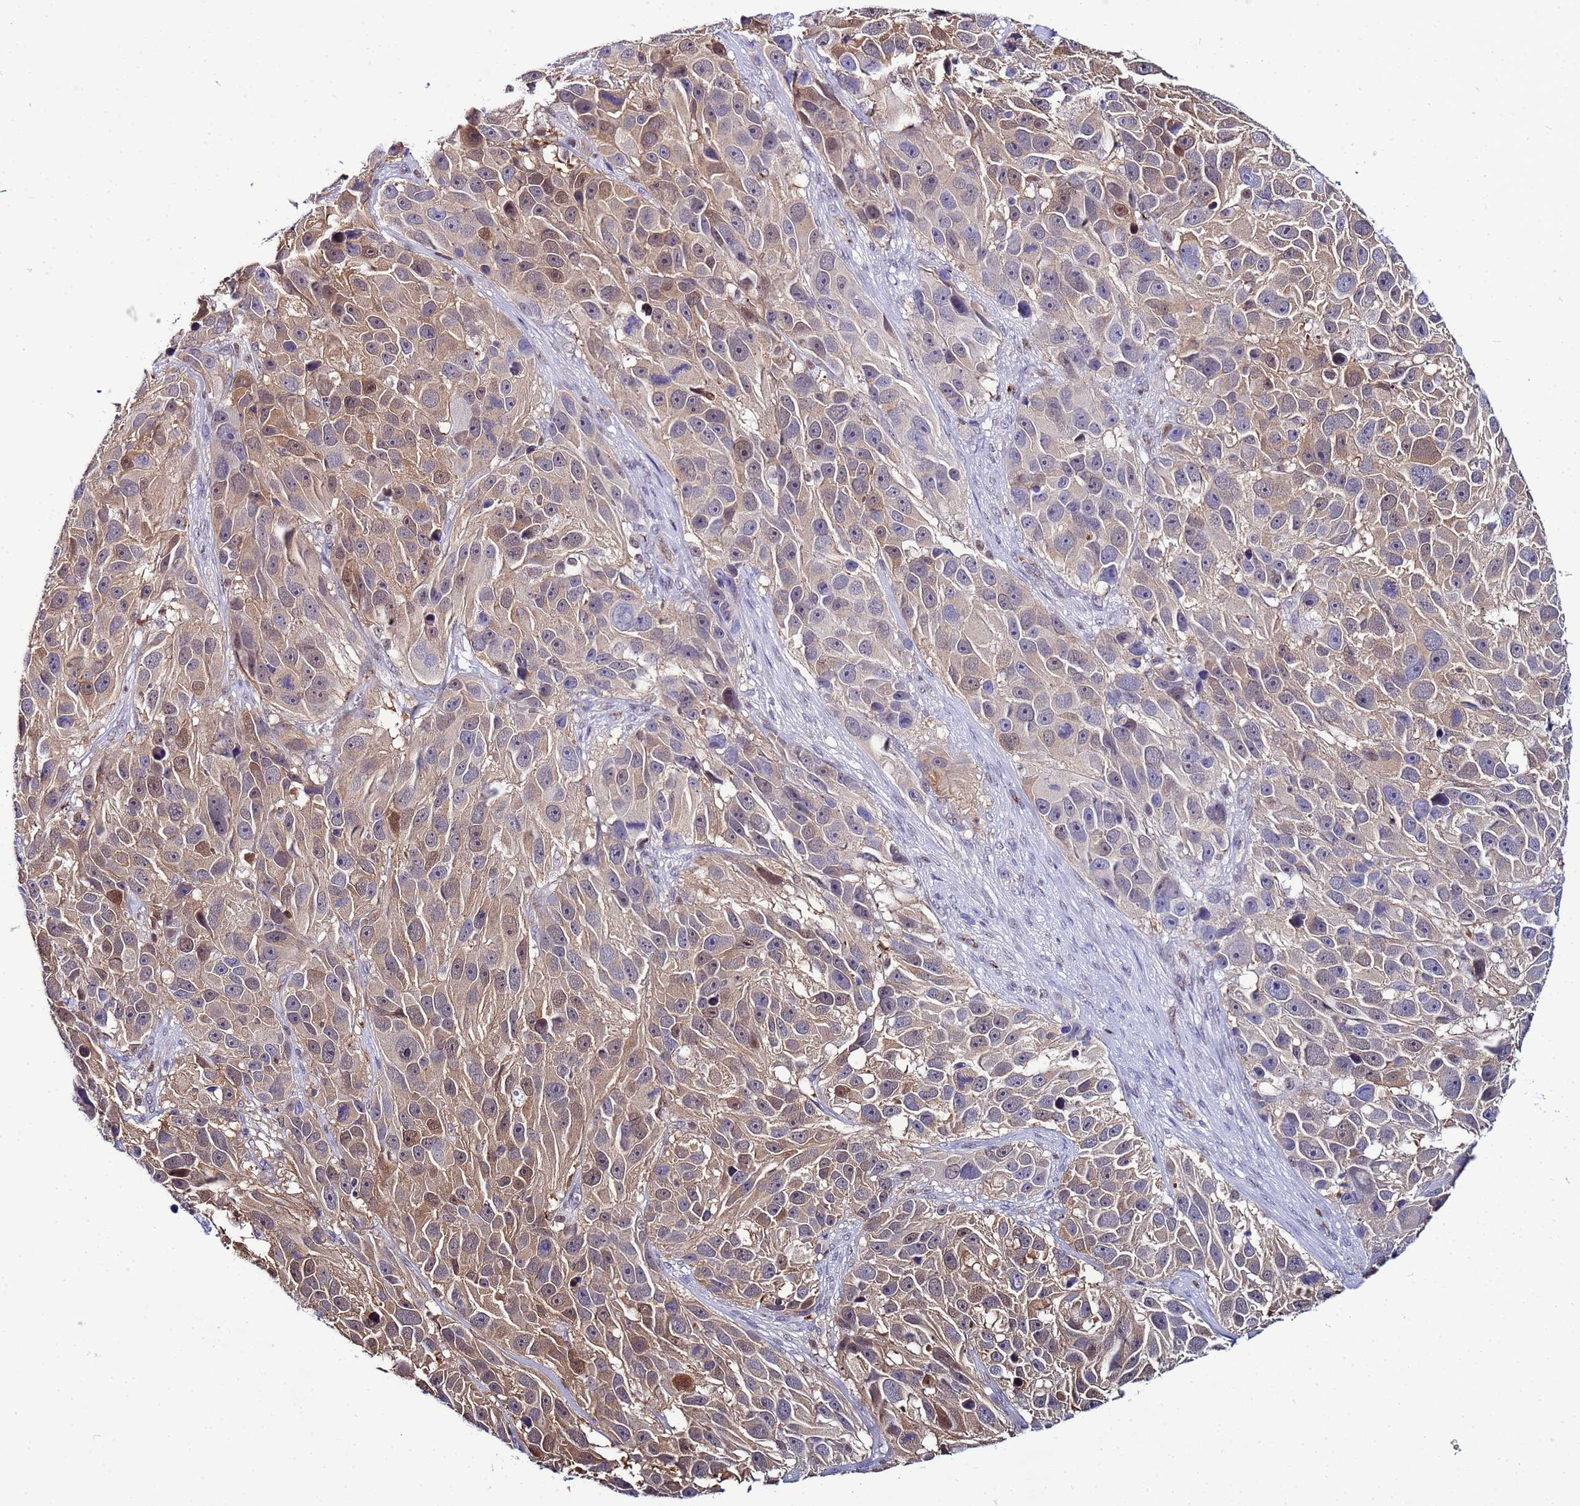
{"staining": {"intensity": "moderate", "quantity": "25%-75%", "location": "cytoplasmic/membranous,nuclear"}, "tissue": "melanoma", "cell_type": "Tumor cells", "image_type": "cancer", "snomed": [{"axis": "morphology", "description": "Malignant melanoma, NOS"}, {"axis": "topography", "description": "Skin"}], "caption": "DAB immunohistochemical staining of human melanoma exhibits moderate cytoplasmic/membranous and nuclear protein positivity in about 25%-75% of tumor cells.", "gene": "SLC25A37", "patient": {"sex": "male", "age": 84}}